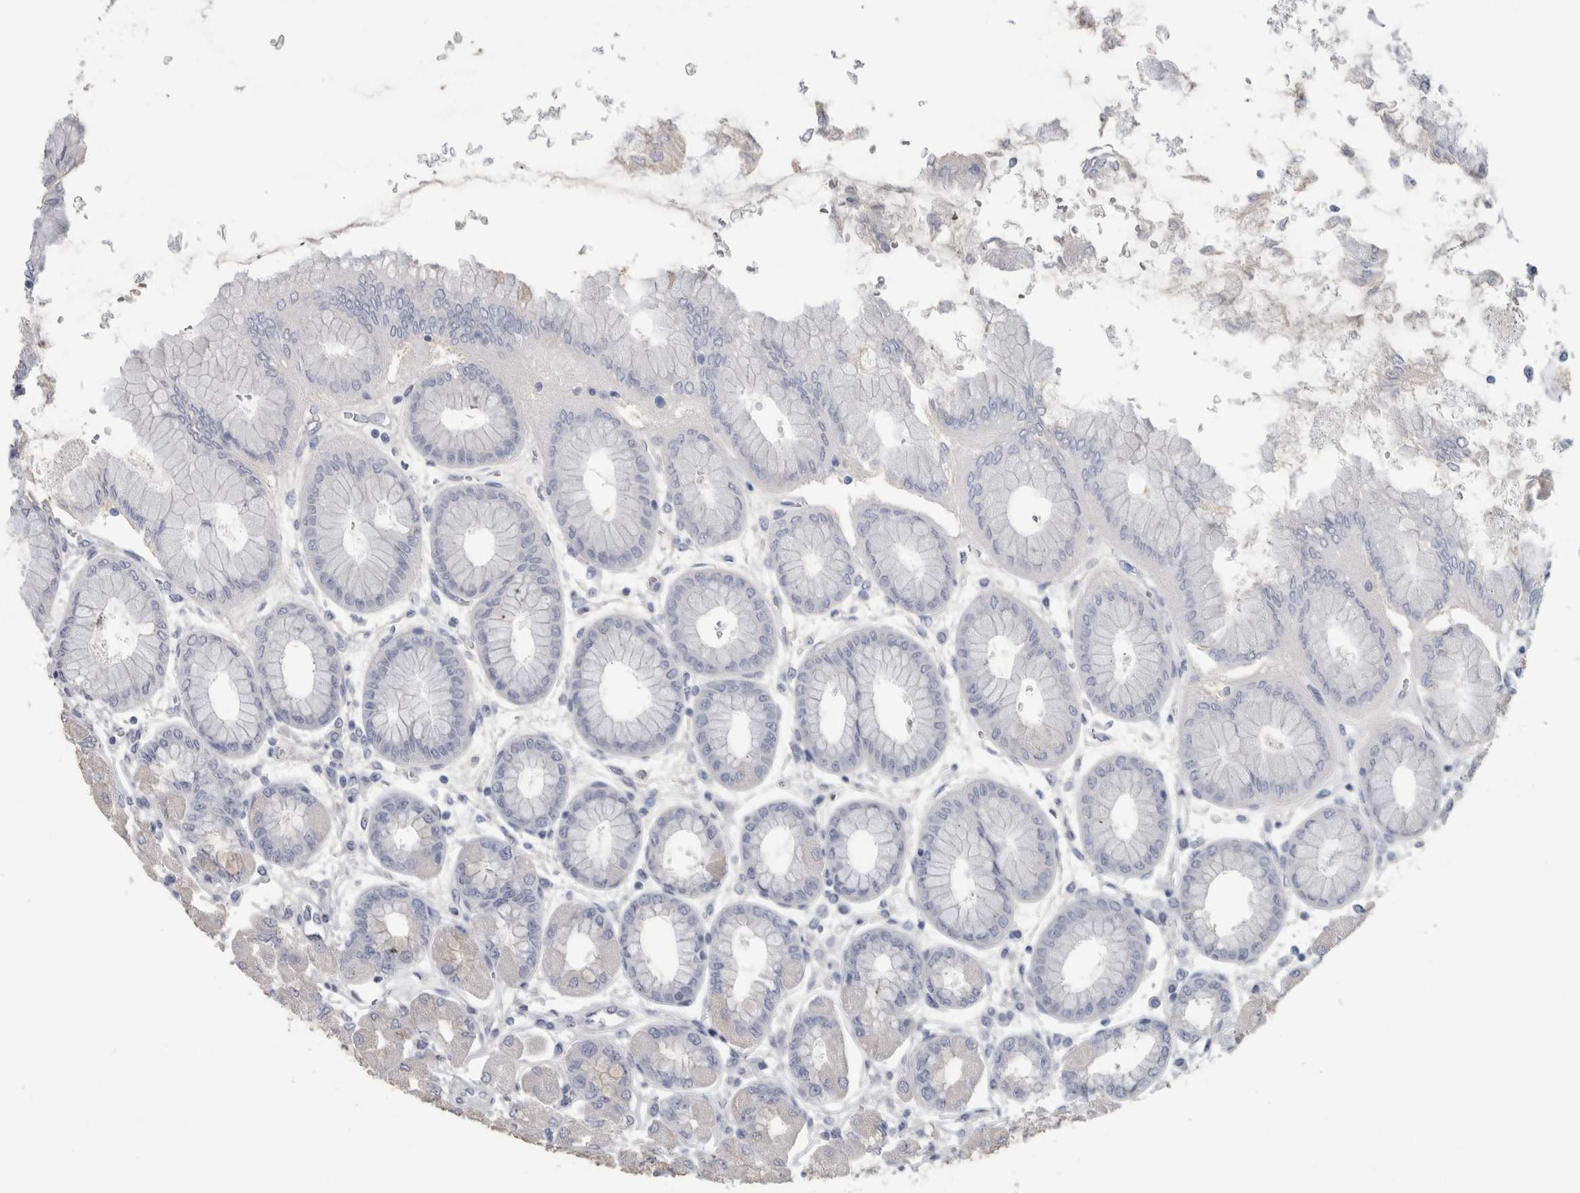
{"staining": {"intensity": "negative", "quantity": "none", "location": "none"}, "tissue": "stomach", "cell_type": "Glandular cells", "image_type": "normal", "snomed": [{"axis": "morphology", "description": "Normal tissue, NOS"}, {"axis": "topography", "description": "Stomach, upper"}], "caption": "Immunohistochemistry (IHC) of normal human stomach shows no expression in glandular cells.", "gene": "ADAM2", "patient": {"sex": "female", "age": 56}}